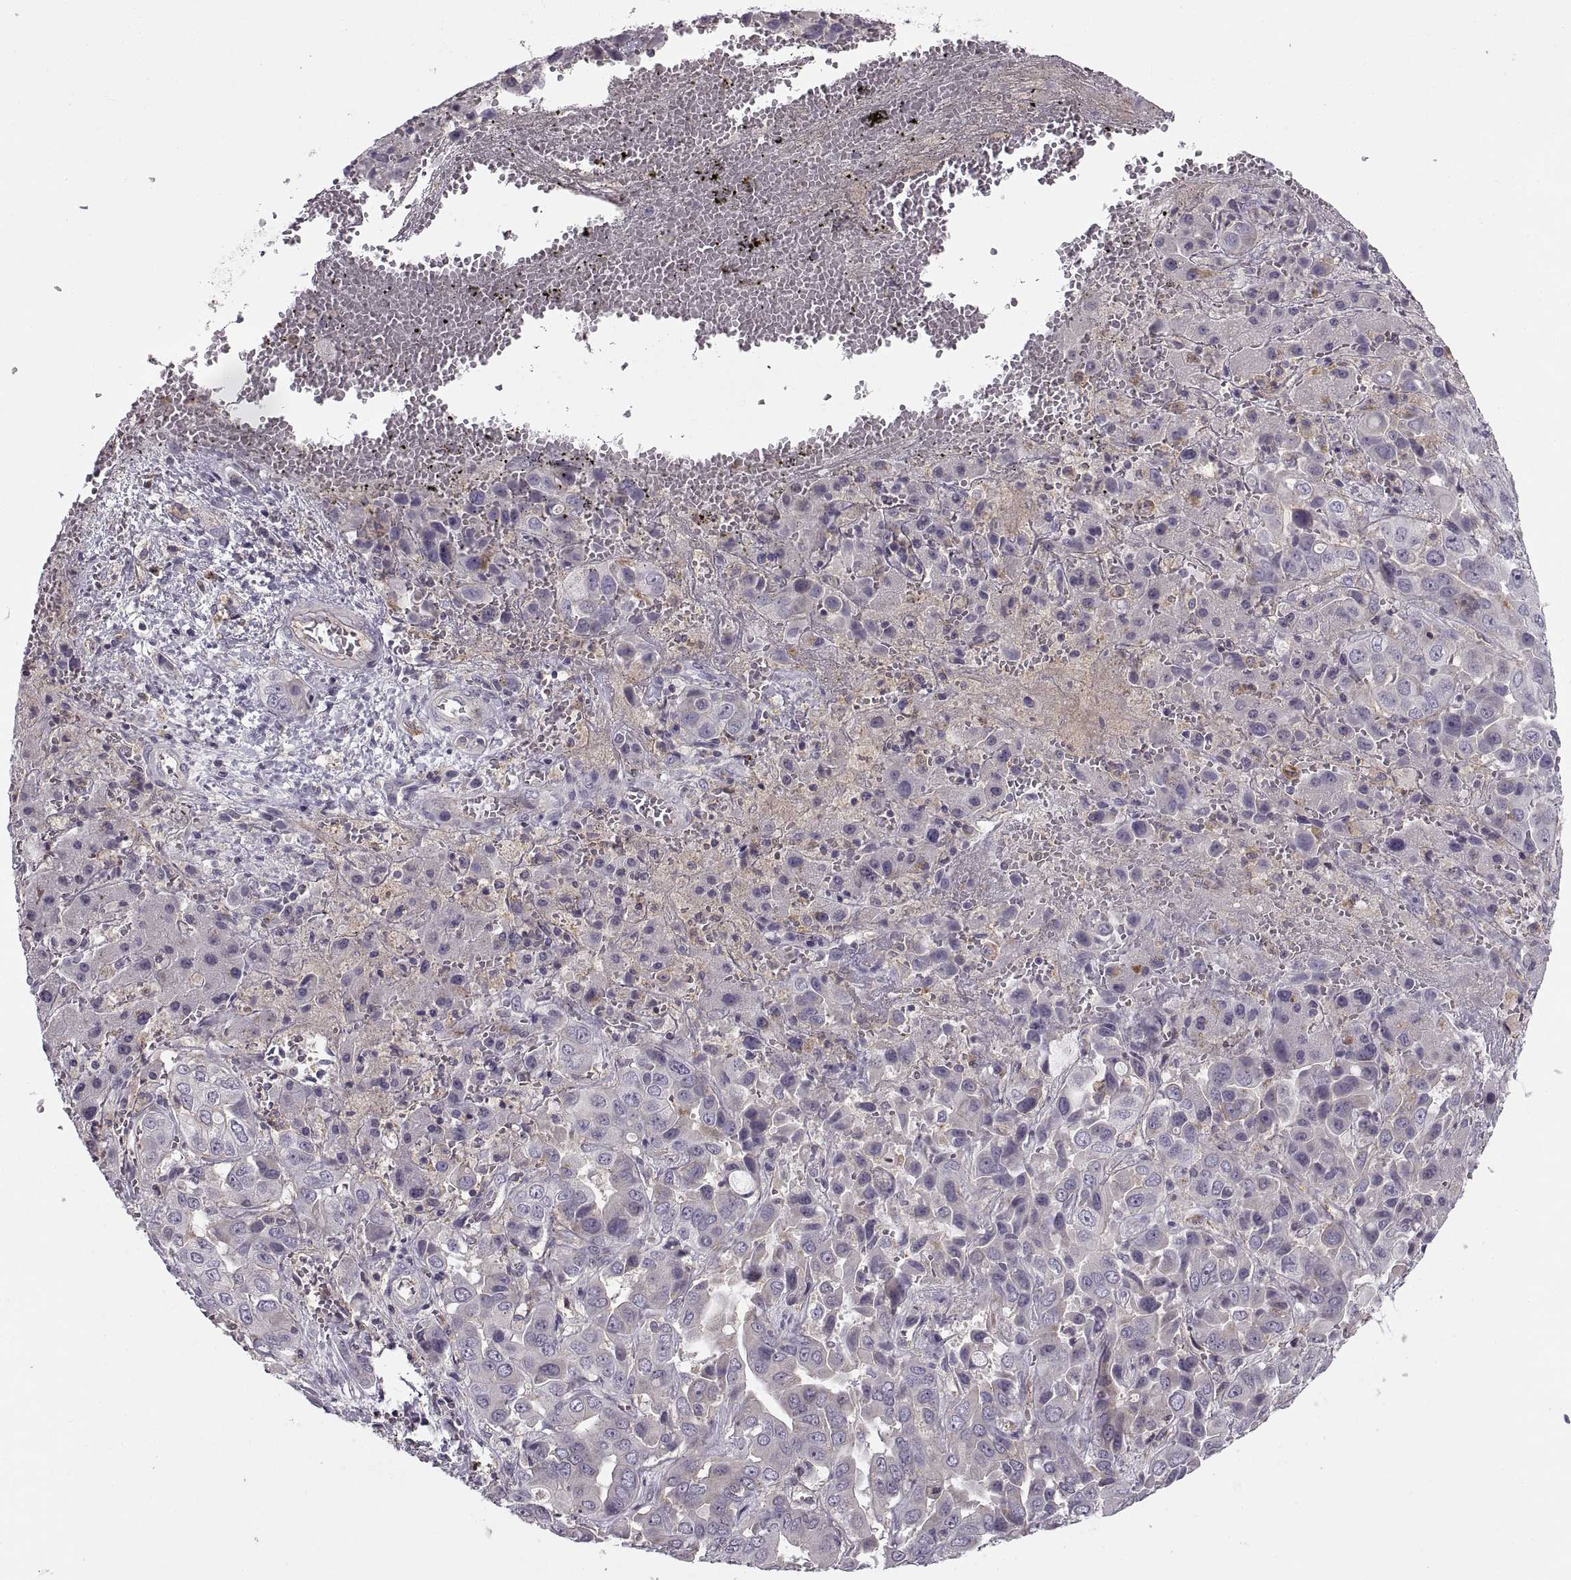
{"staining": {"intensity": "negative", "quantity": "none", "location": "none"}, "tissue": "liver cancer", "cell_type": "Tumor cells", "image_type": "cancer", "snomed": [{"axis": "morphology", "description": "Cholangiocarcinoma"}, {"axis": "topography", "description": "Liver"}], "caption": "This is an immunohistochemistry (IHC) histopathology image of liver cholangiocarcinoma. There is no positivity in tumor cells.", "gene": "RALB", "patient": {"sex": "female", "age": 52}}